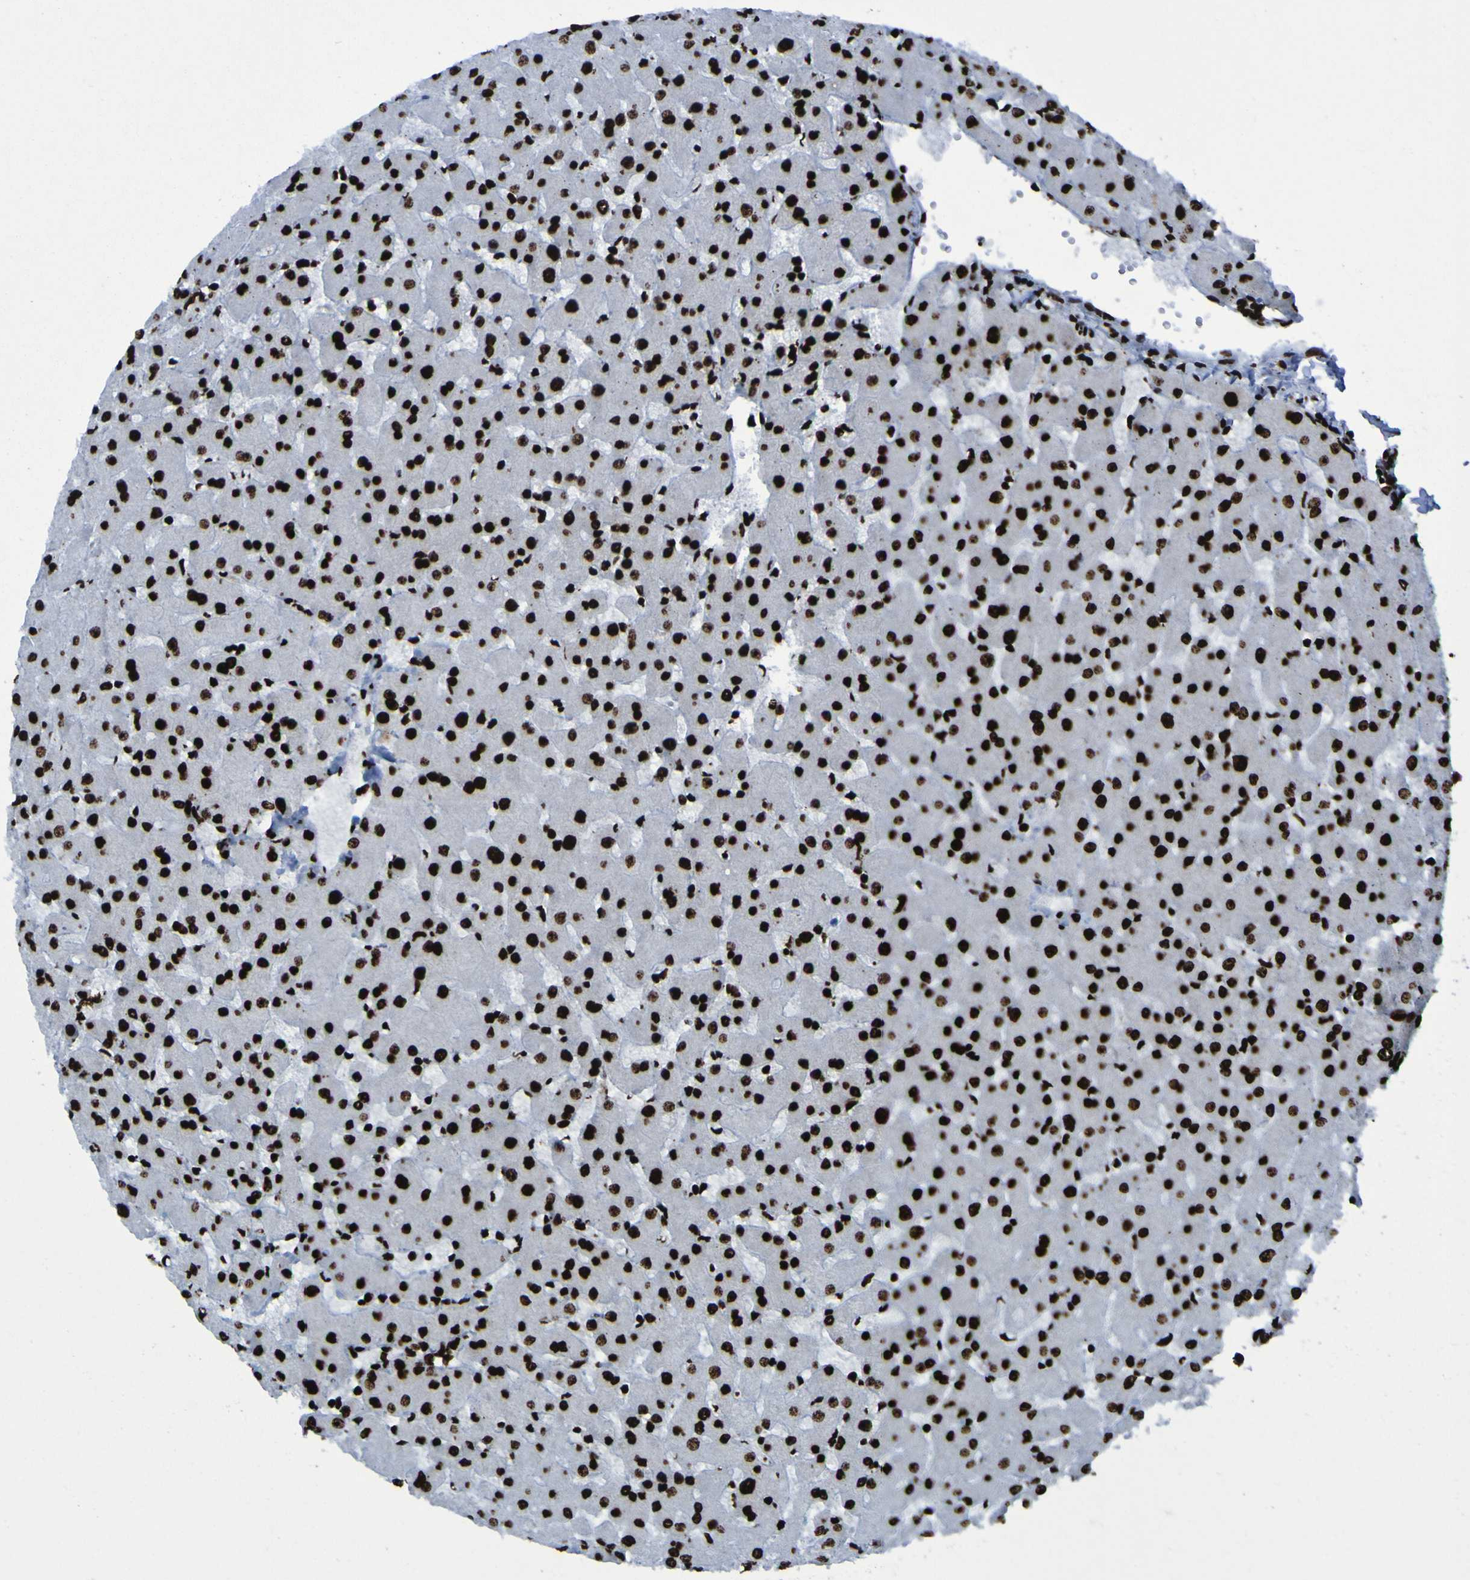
{"staining": {"intensity": "strong", "quantity": ">75%", "location": "nuclear"}, "tissue": "liver", "cell_type": "Cholangiocytes", "image_type": "normal", "snomed": [{"axis": "morphology", "description": "Normal tissue, NOS"}, {"axis": "topography", "description": "Liver"}], "caption": "This photomicrograph exhibits IHC staining of benign human liver, with high strong nuclear expression in approximately >75% of cholangiocytes.", "gene": "NPM1", "patient": {"sex": "female", "age": 63}}